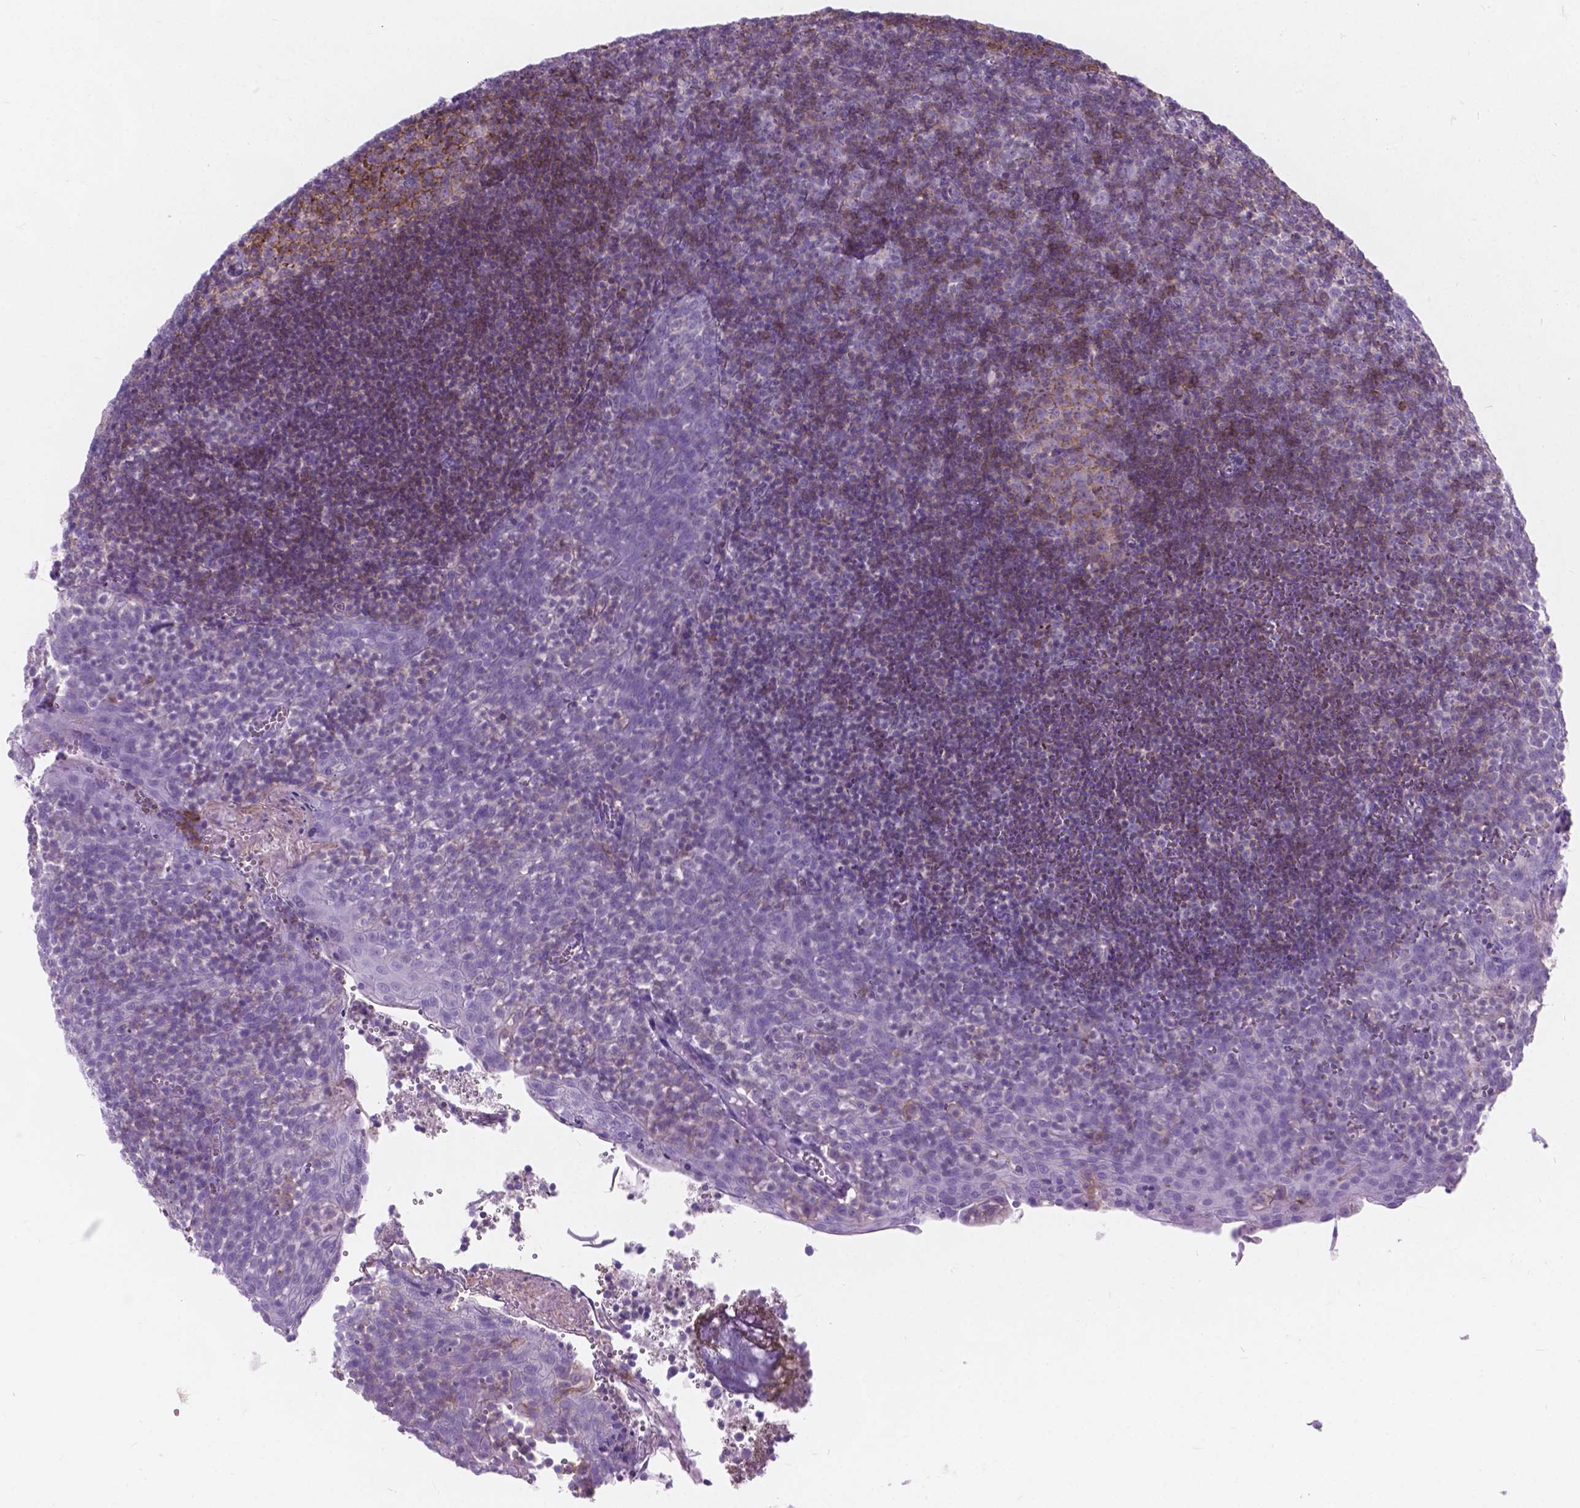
{"staining": {"intensity": "moderate", "quantity": "<25%", "location": "cytoplasmic/membranous"}, "tissue": "lymph node", "cell_type": "Germinal center cells", "image_type": "normal", "snomed": [{"axis": "morphology", "description": "Normal tissue, NOS"}, {"axis": "topography", "description": "Lymph node"}], "caption": "Unremarkable lymph node was stained to show a protein in brown. There is low levels of moderate cytoplasmic/membranous positivity in about <25% of germinal center cells.", "gene": "KIAA0040", "patient": {"sex": "female", "age": 21}}